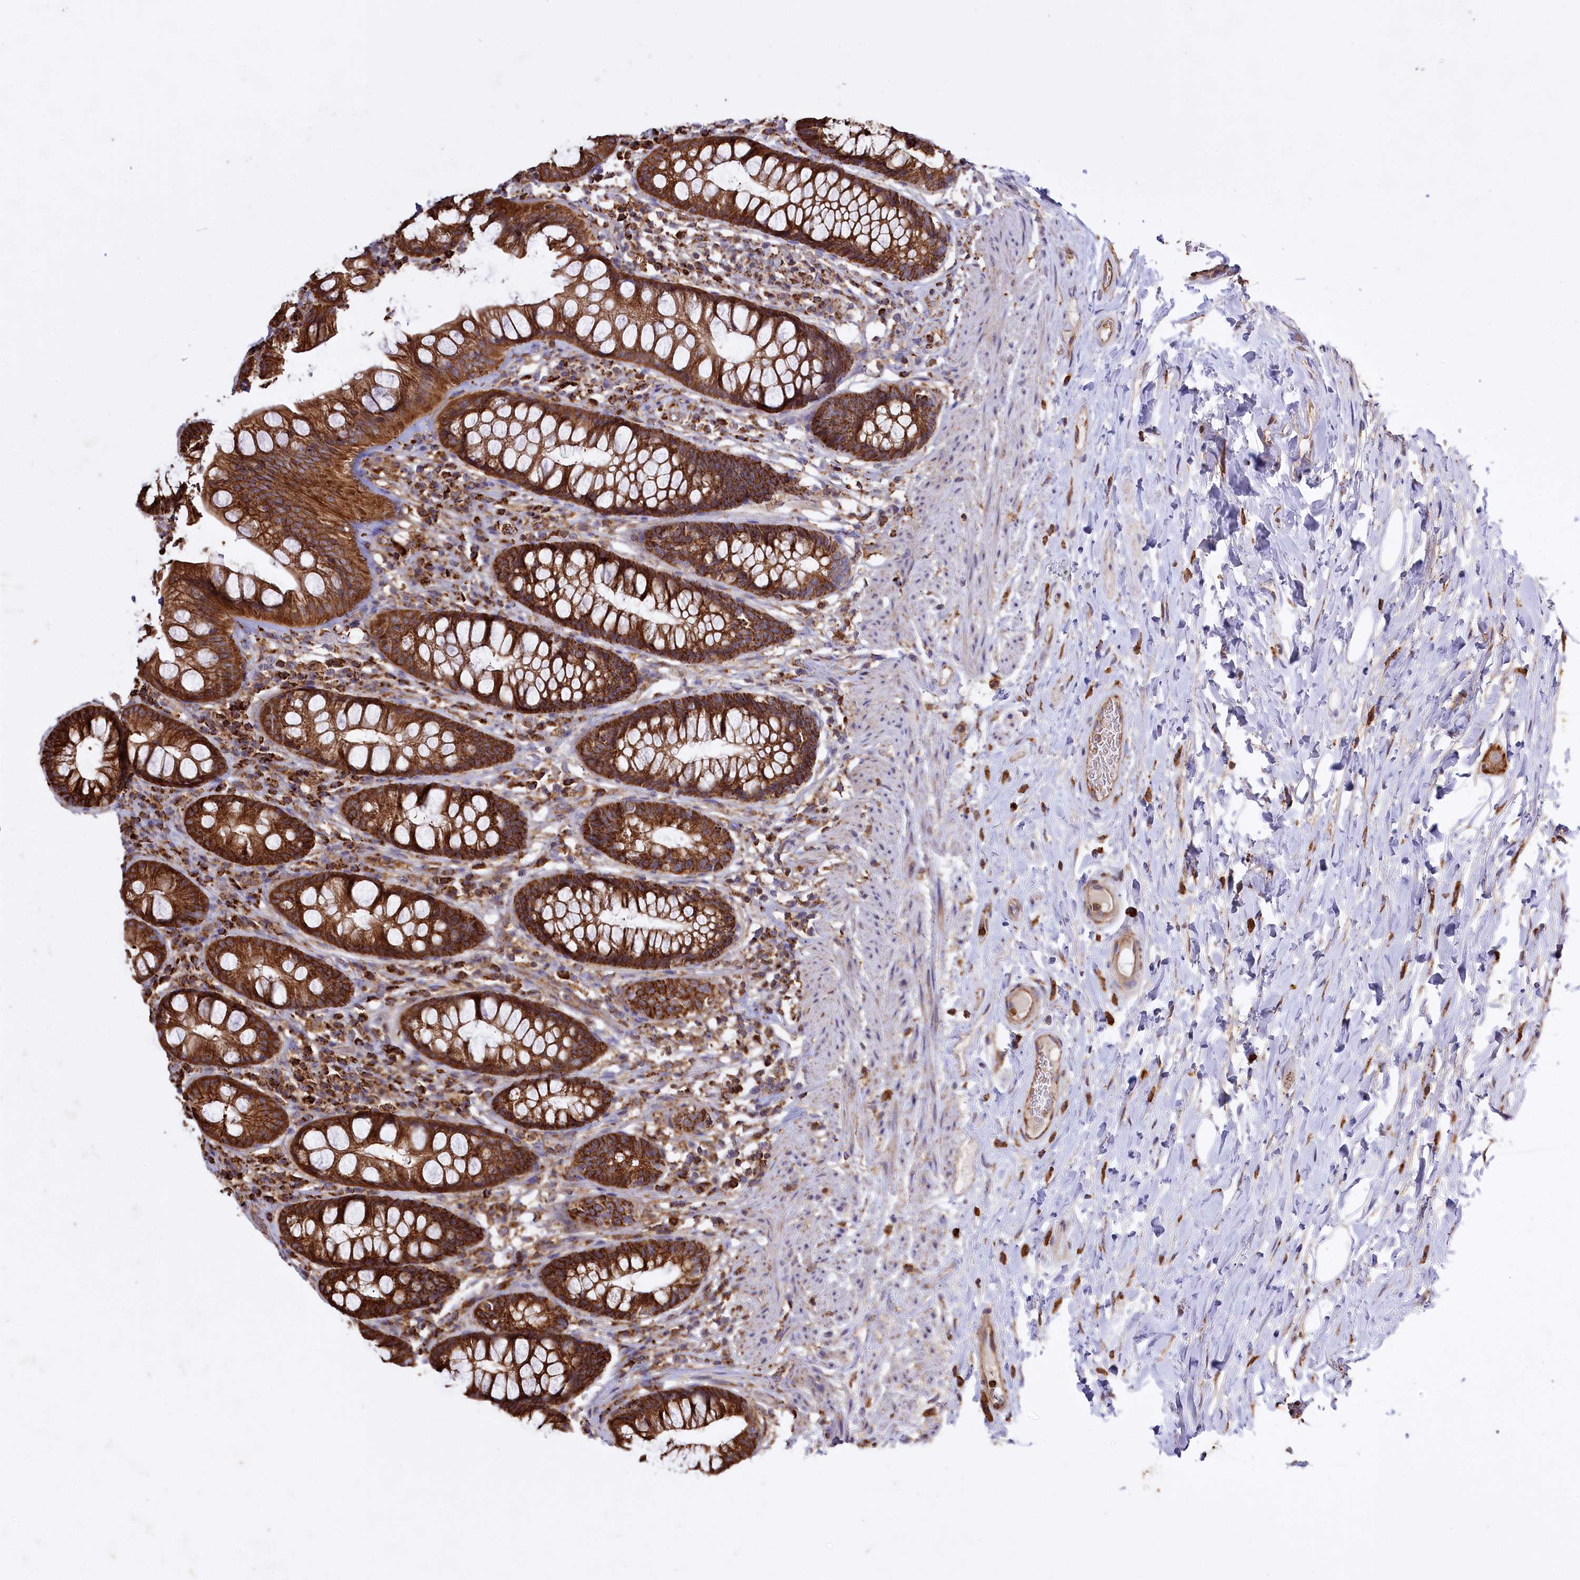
{"staining": {"intensity": "strong", "quantity": ">75%", "location": "cytoplasmic/membranous"}, "tissue": "rectum", "cell_type": "Glandular cells", "image_type": "normal", "snomed": [{"axis": "morphology", "description": "Normal tissue, NOS"}, {"axis": "topography", "description": "Rectum"}], "caption": "Immunohistochemistry (IHC) of unremarkable human rectum shows high levels of strong cytoplasmic/membranous staining in approximately >75% of glandular cells. (Stains: DAB (3,3'-diaminobenzidine) in brown, nuclei in blue, Microscopy: brightfield microscopy at high magnification).", "gene": "CARD19", "patient": {"sex": "male", "age": 74}}